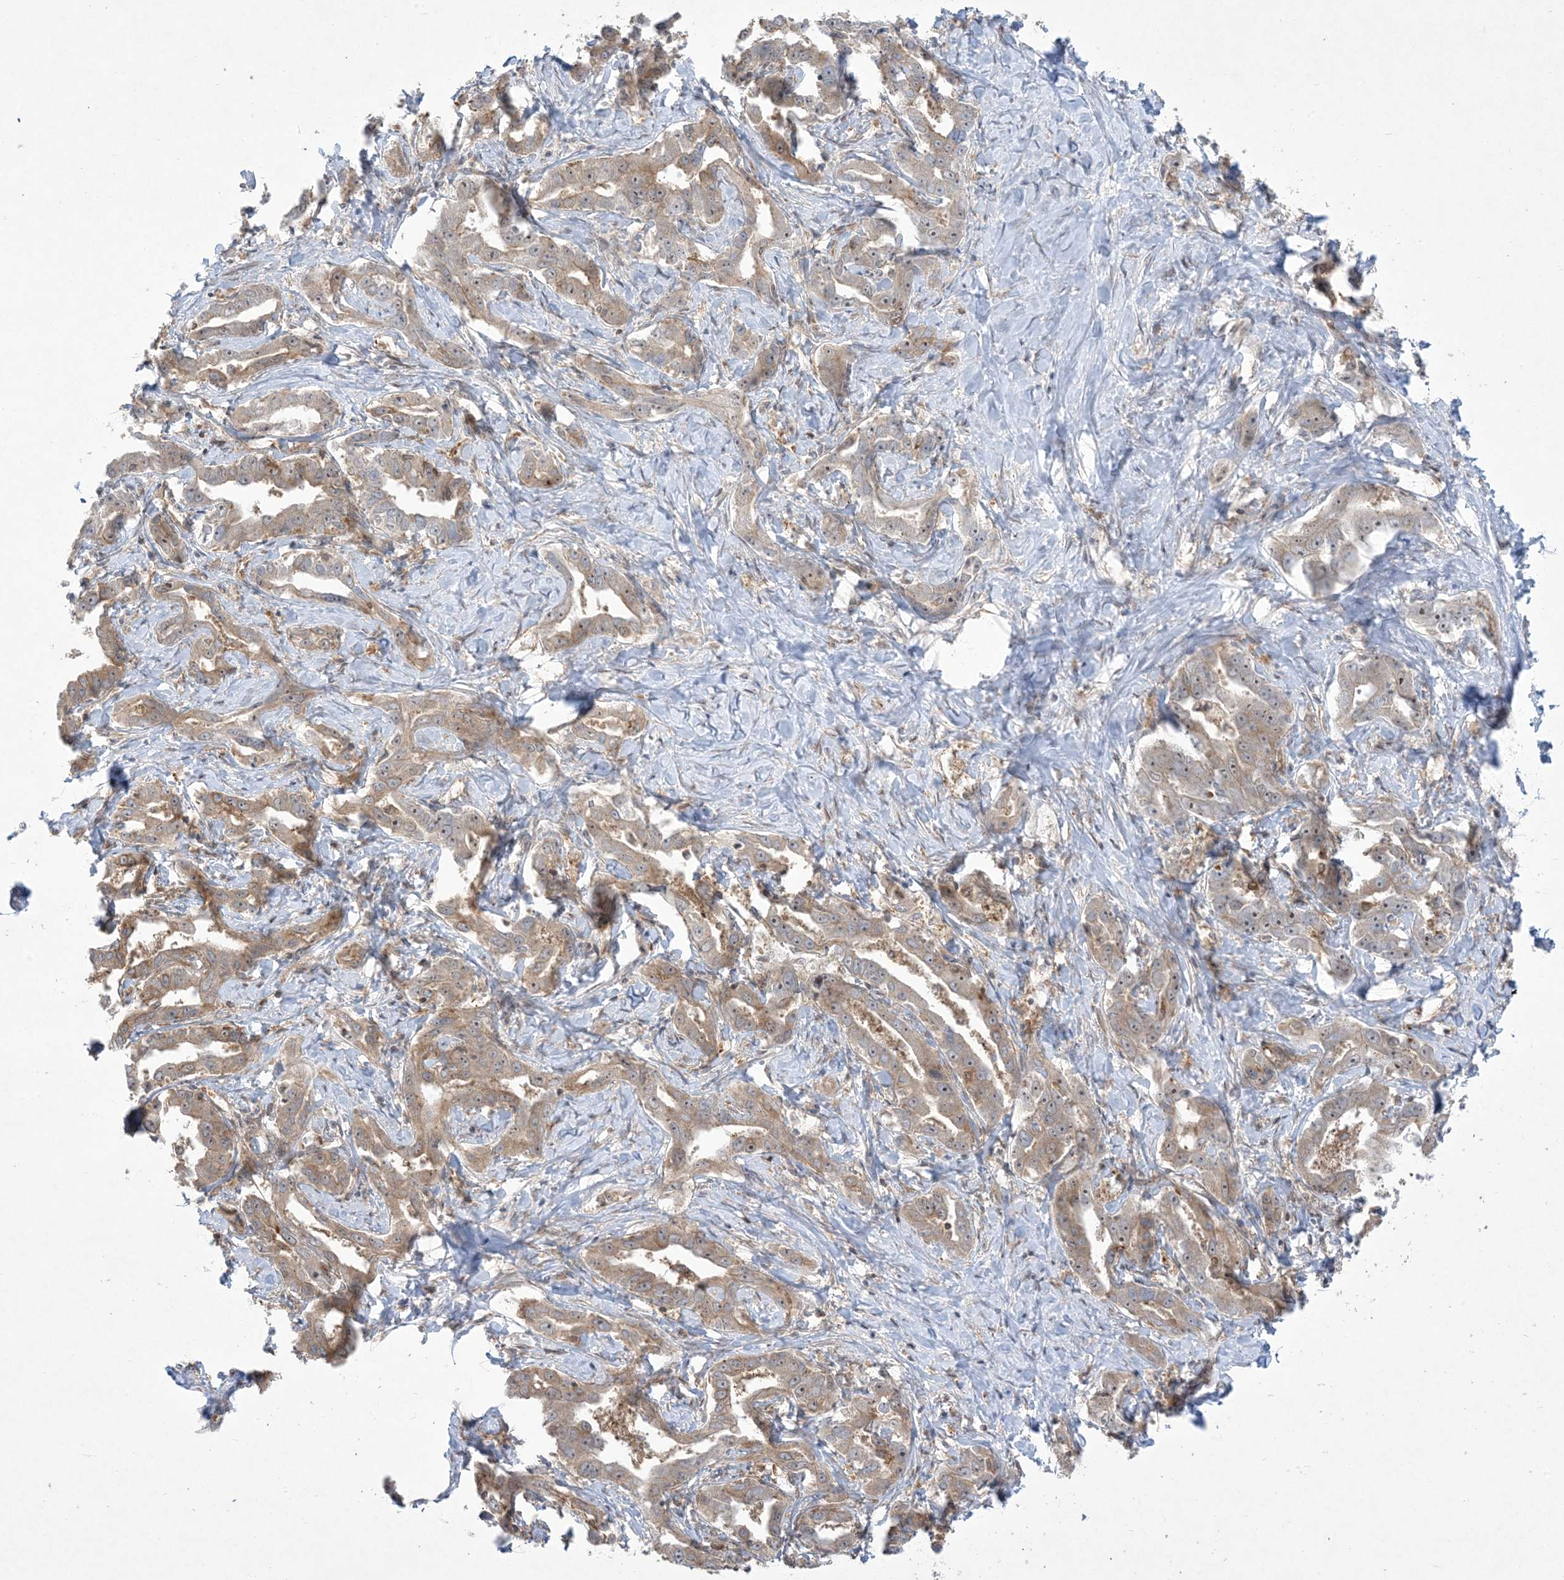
{"staining": {"intensity": "weak", "quantity": ">75%", "location": "cytoplasmic/membranous,nuclear"}, "tissue": "liver cancer", "cell_type": "Tumor cells", "image_type": "cancer", "snomed": [{"axis": "morphology", "description": "Cholangiocarcinoma"}, {"axis": "topography", "description": "Liver"}], "caption": "The immunohistochemical stain shows weak cytoplasmic/membranous and nuclear positivity in tumor cells of cholangiocarcinoma (liver) tissue. The protein is stained brown, and the nuclei are stained in blue (DAB (3,3'-diaminobenzidine) IHC with brightfield microscopy, high magnification).", "gene": "SOGA3", "patient": {"sex": "male", "age": 59}}